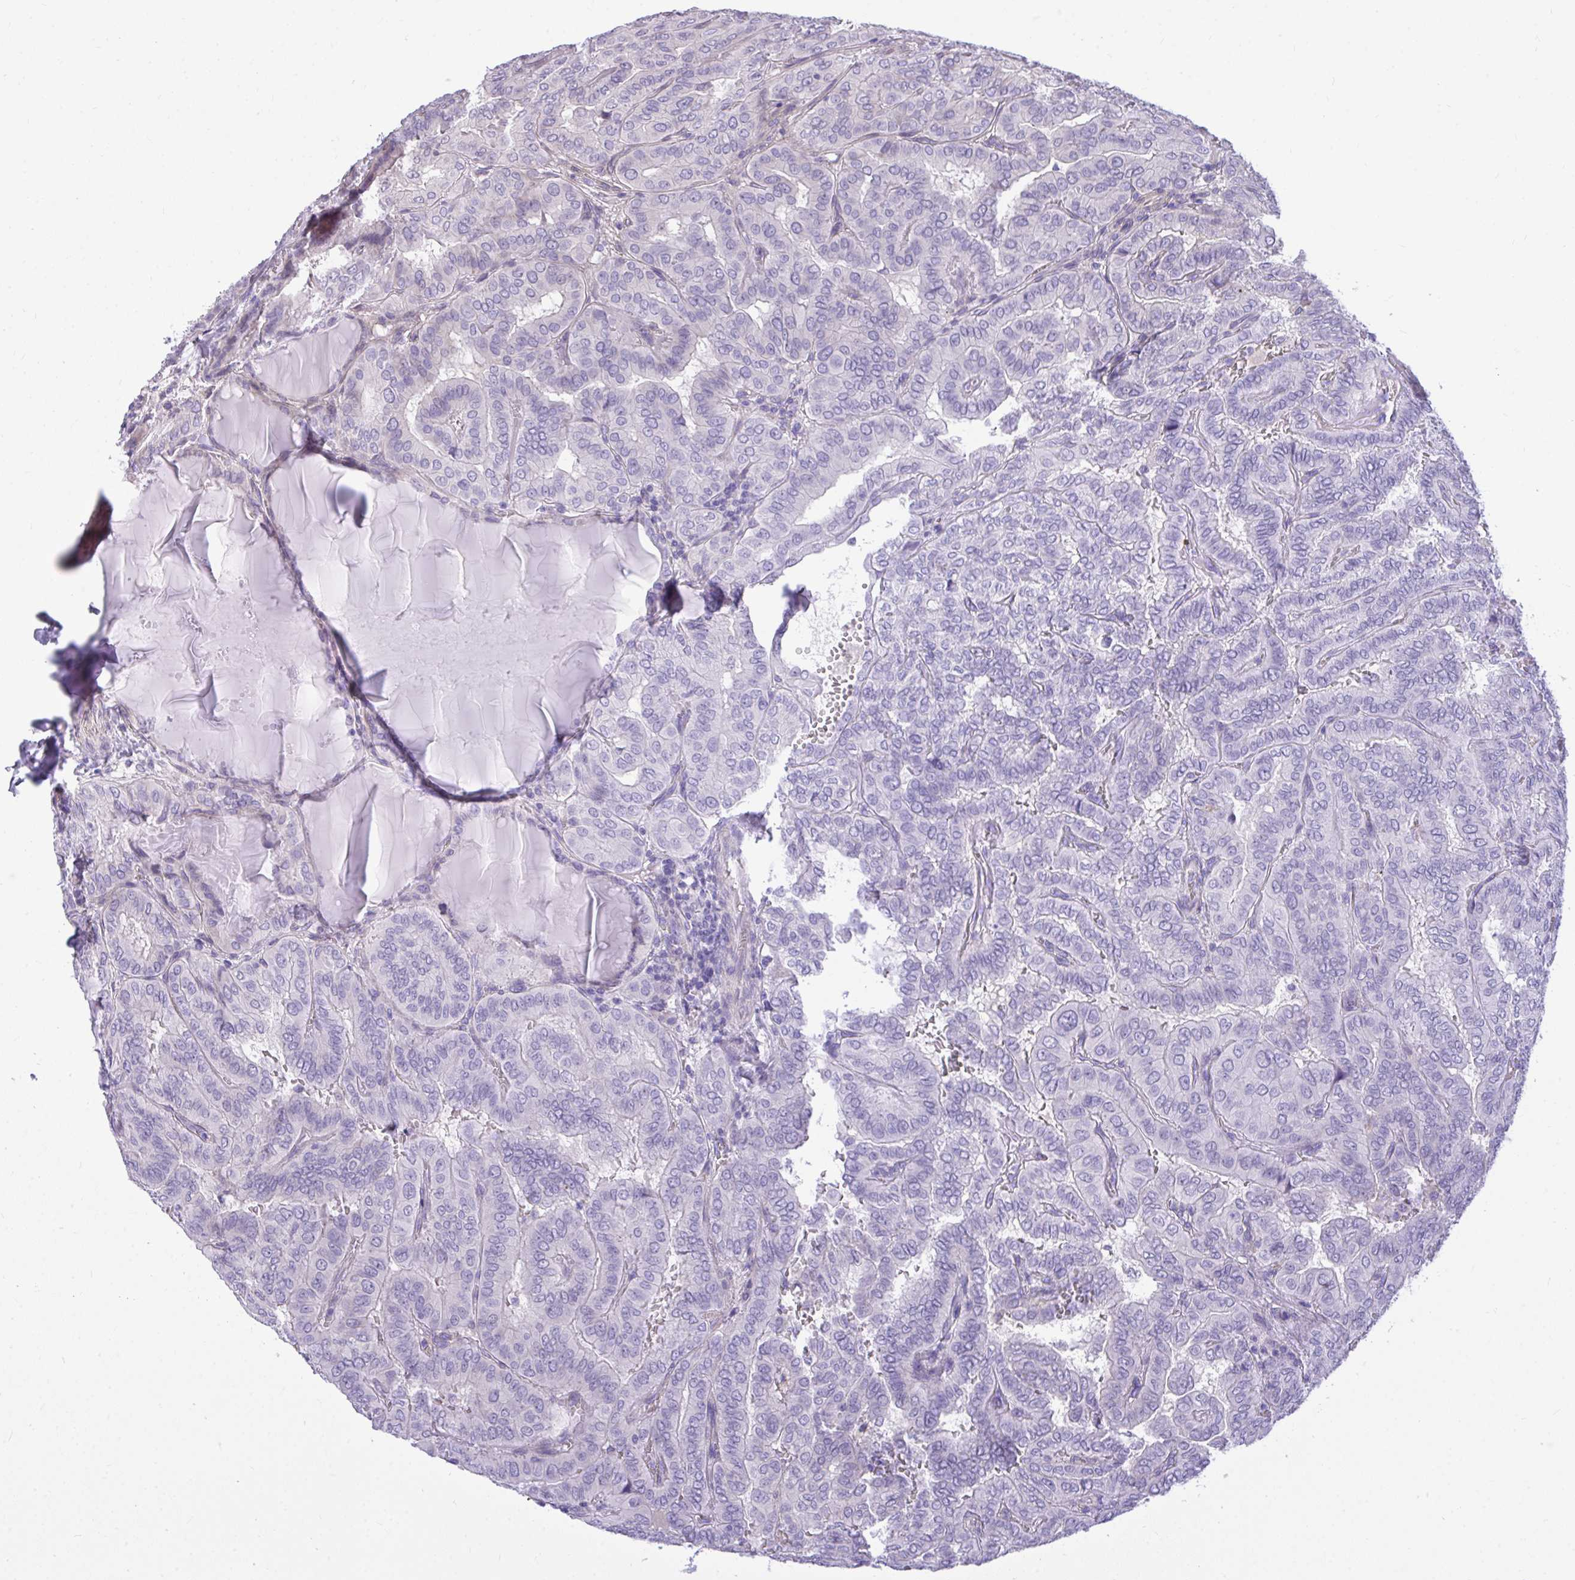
{"staining": {"intensity": "negative", "quantity": "none", "location": "none"}, "tissue": "thyroid cancer", "cell_type": "Tumor cells", "image_type": "cancer", "snomed": [{"axis": "morphology", "description": "Papillary adenocarcinoma, NOS"}, {"axis": "topography", "description": "Thyroid gland"}], "caption": "The histopathology image exhibits no staining of tumor cells in papillary adenocarcinoma (thyroid). The staining is performed using DAB (3,3'-diaminobenzidine) brown chromogen with nuclei counter-stained in using hematoxylin.", "gene": "HMBOX1", "patient": {"sex": "female", "age": 46}}